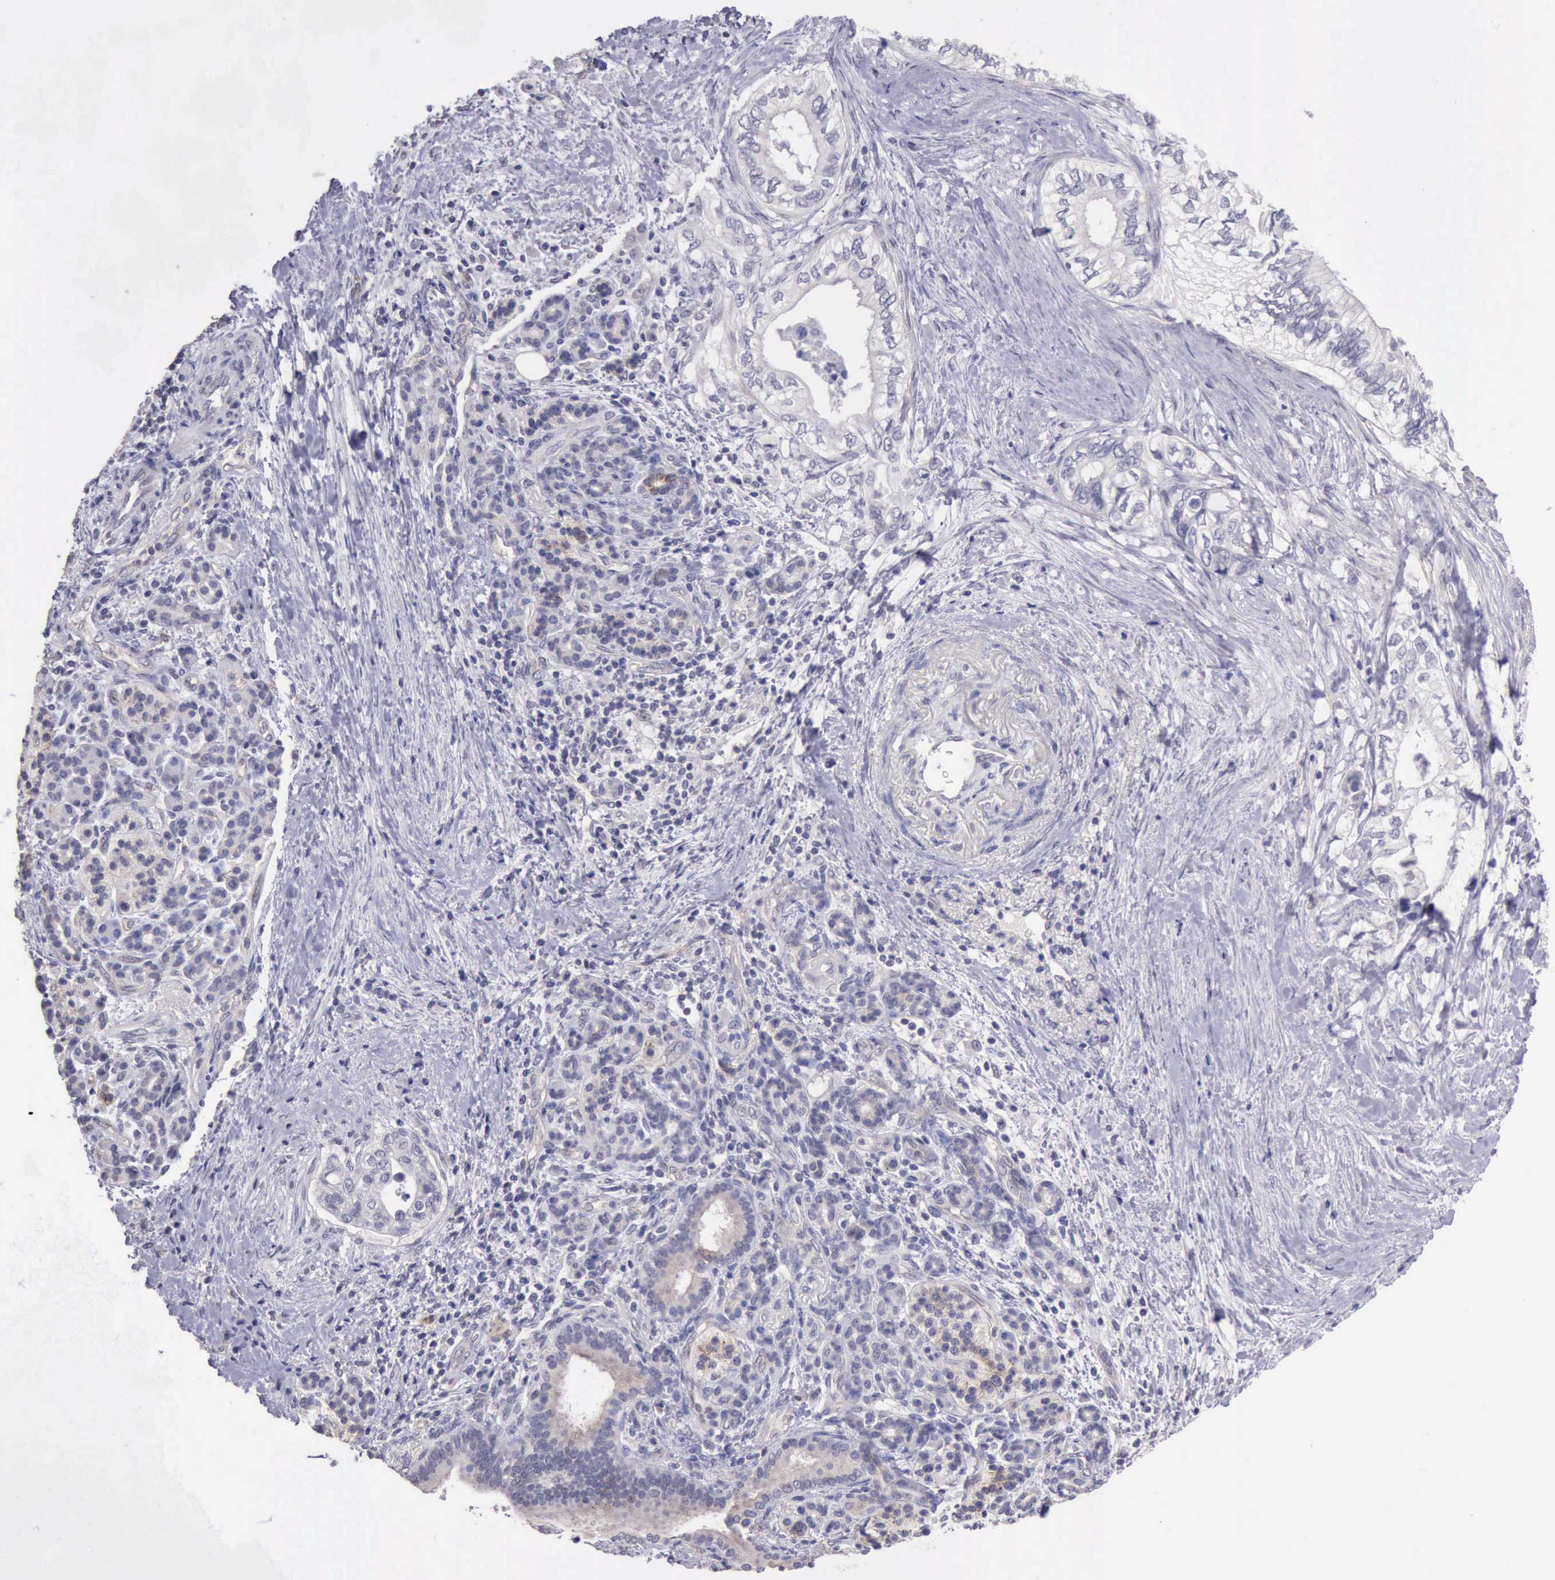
{"staining": {"intensity": "weak", "quantity": "<25%", "location": "cytoplasmic/membranous"}, "tissue": "pancreatic cancer", "cell_type": "Tumor cells", "image_type": "cancer", "snomed": [{"axis": "morphology", "description": "Adenocarcinoma, NOS"}, {"axis": "topography", "description": "Pancreas"}], "caption": "Tumor cells show no significant expression in adenocarcinoma (pancreatic).", "gene": "KCND1", "patient": {"sex": "female", "age": 66}}